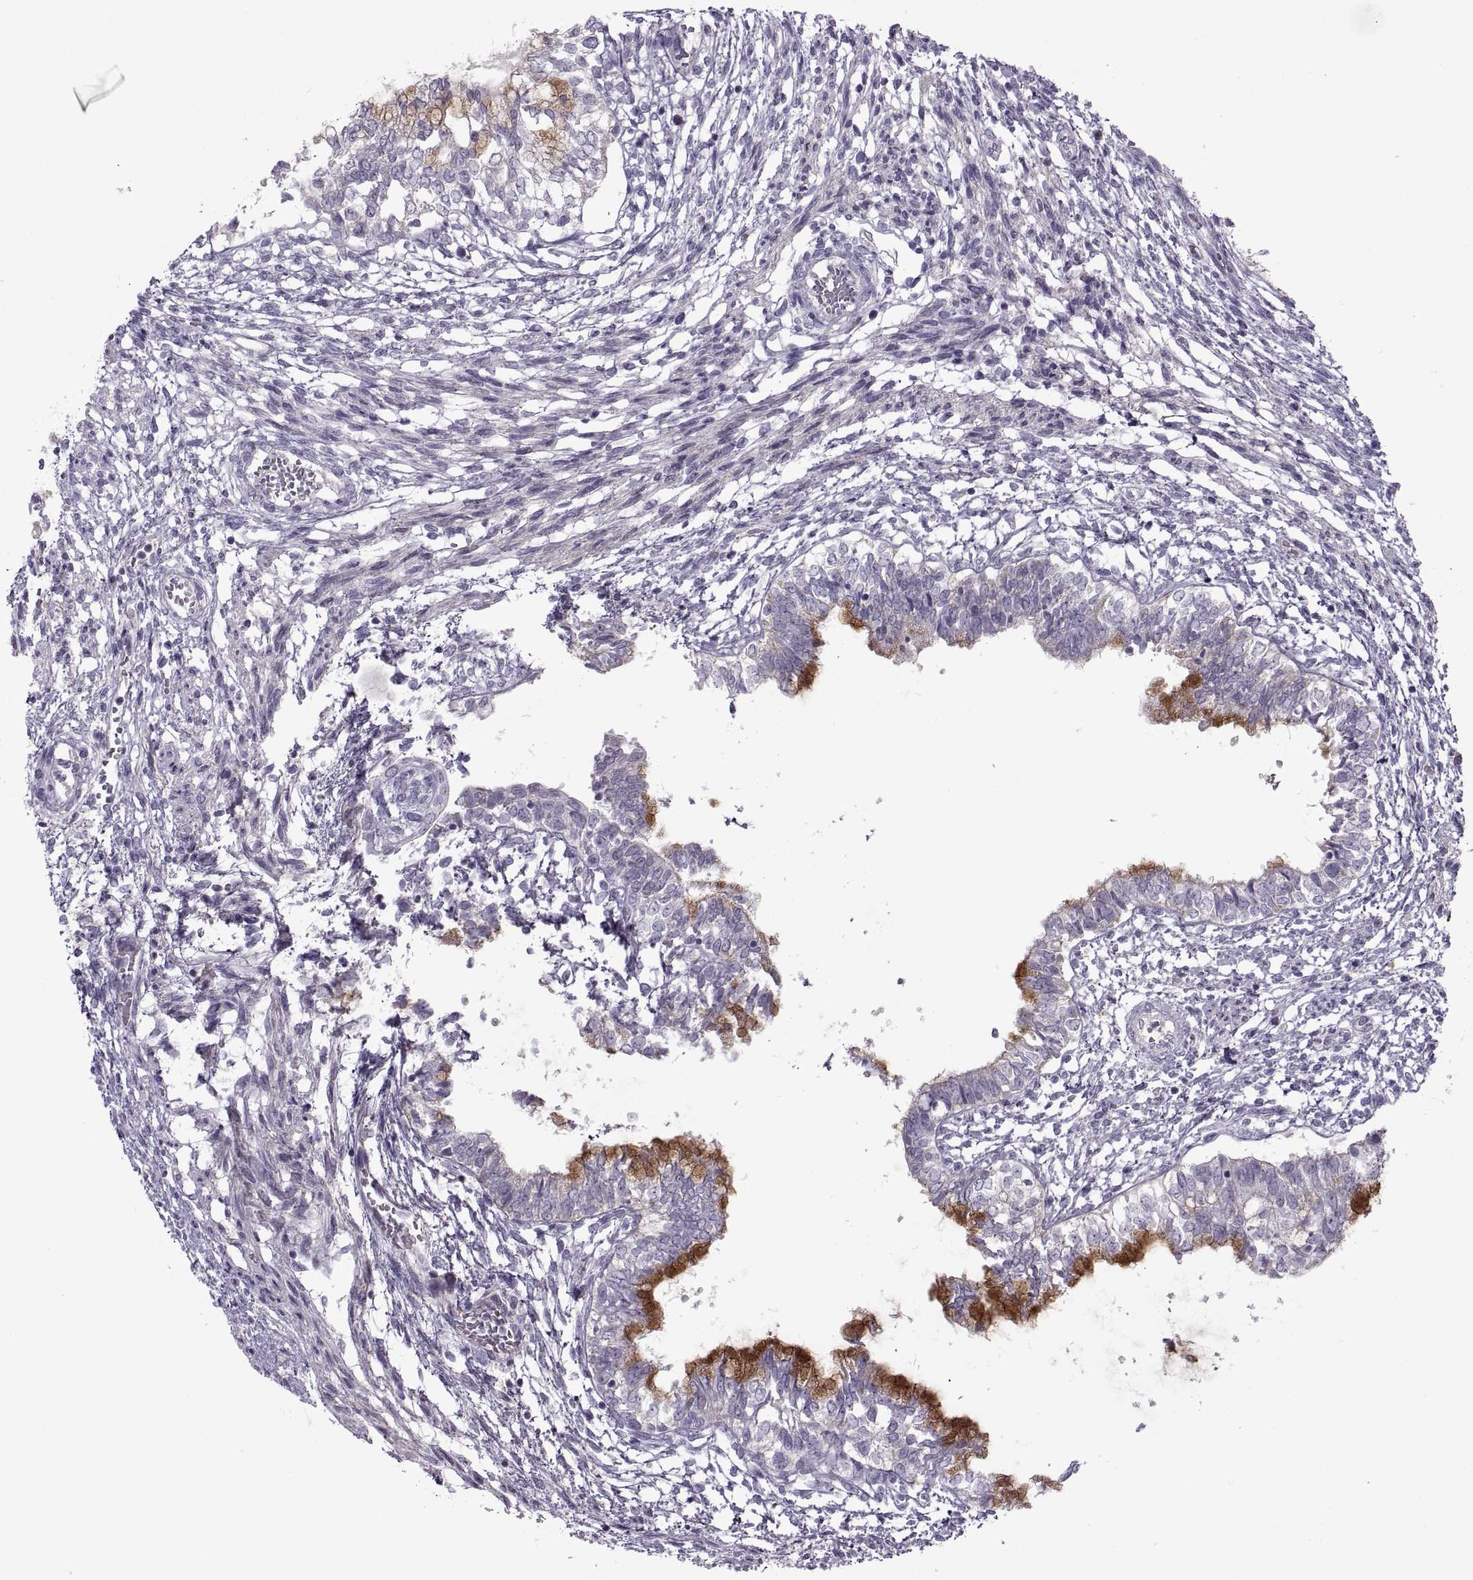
{"staining": {"intensity": "negative", "quantity": "none", "location": "none"}, "tissue": "testis cancer", "cell_type": "Tumor cells", "image_type": "cancer", "snomed": [{"axis": "morphology", "description": "Carcinoma, Embryonal, NOS"}, {"axis": "topography", "description": "Testis"}], "caption": "This histopathology image is of testis embryonal carcinoma stained with IHC to label a protein in brown with the nuclei are counter-stained blue. There is no expression in tumor cells.", "gene": "PIERCE1", "patient": {"sex": "male", "age": 37}}